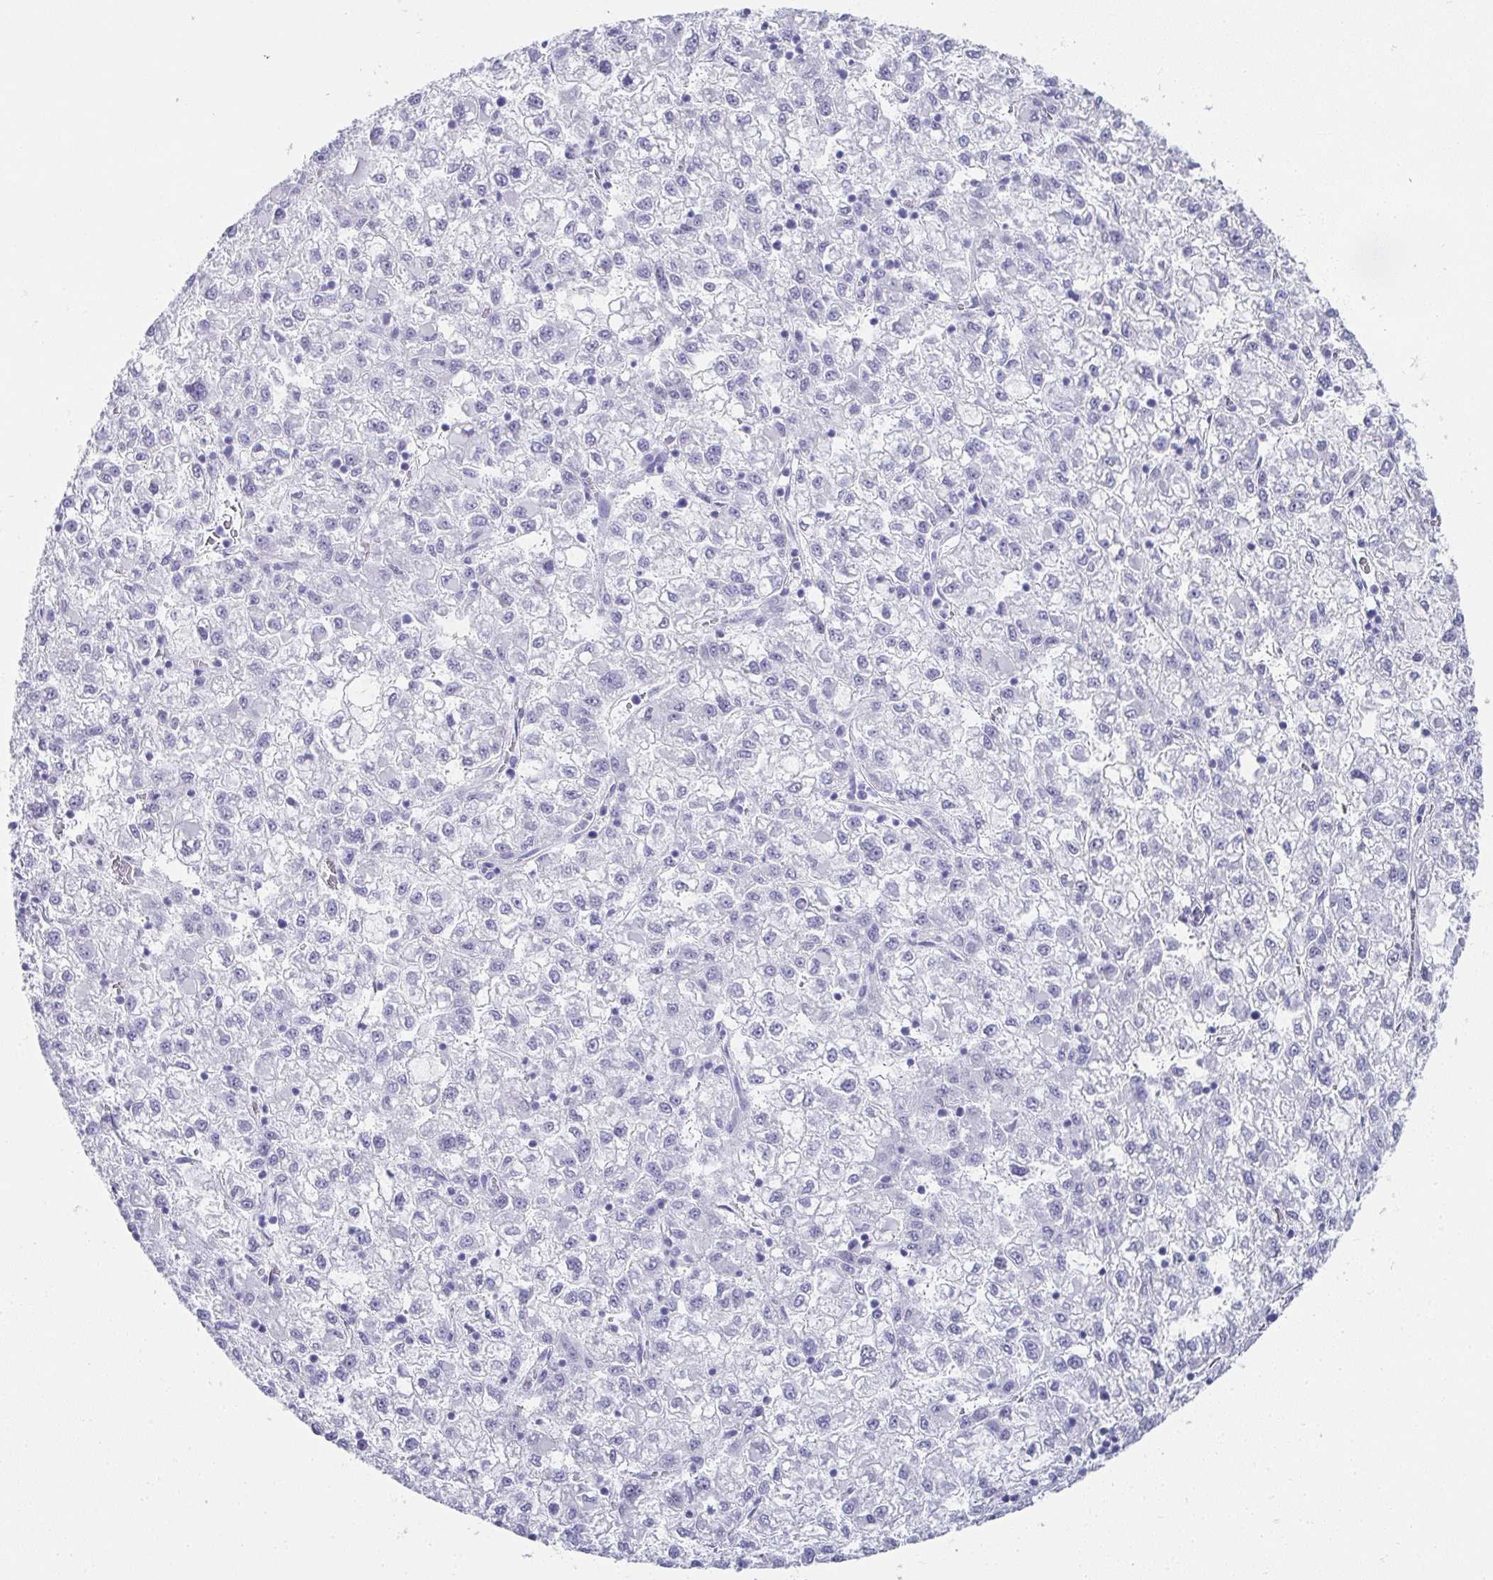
{"staining": {"intensity": "negative", "quantity": "none", "location": "none"}, "tissue": "liver cancer", "cell_type": "Tumor cells", "image_type": "cancer", "snomed": [{"axis": "morphology", "description": "Carcinoma, Hepatocellular, NOS"}, {"axis": "topography", "description": "Liver"}], "caption": "IHC histopathology image of neoplastic tissue: human hepatocellular carcinoma (liver) stained with DAB exhibits no significant protein staining in tumor cells.", "gene": "SYCP1", "patient": {"sex": "male", "age": 40}}